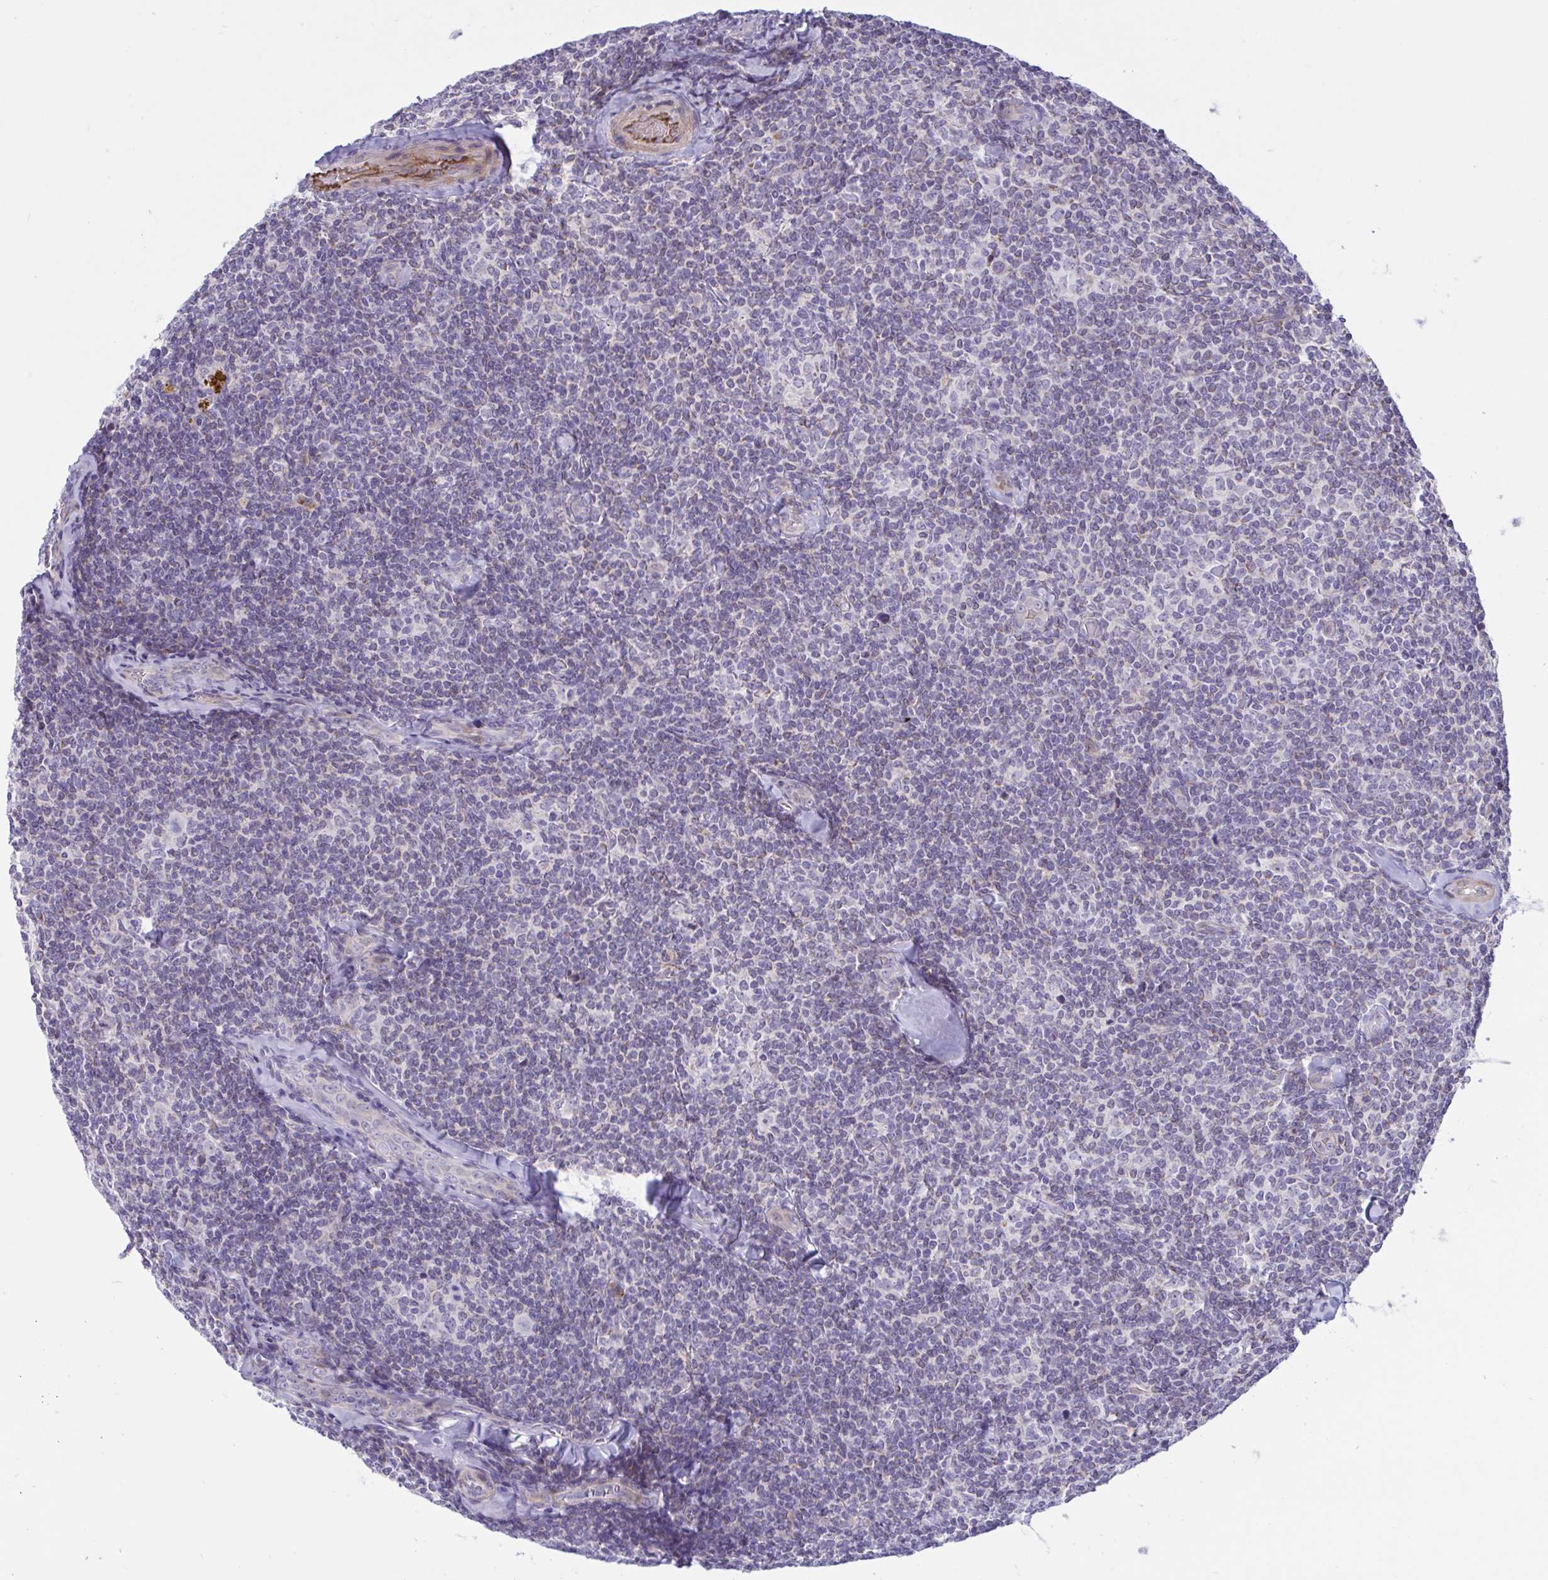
{"staining": {"intensity": "negative", "quantity": "none", "location": "none"}, "tissue": "lymphoma", "cell_type": "Tumor cells", "image_type": "cancer", "snomed": [{"axis": "morphology", "description": "Malignant lymphoma, non-Hodgkin's type, Low grade"}, {"axis": "topography", "description": "Lymph node"}], "caption": "An immunohistochemistry (IHC) histopathology image of malignant lymphoma, non-Hodgkin's type (low-grade) is shown. There is no staining in tumor cells of malignant lymphoma, non-Hodgkin's type (low-grade).", "gene": "VWC2", "patient": {"sex": "female", "age": 56}}